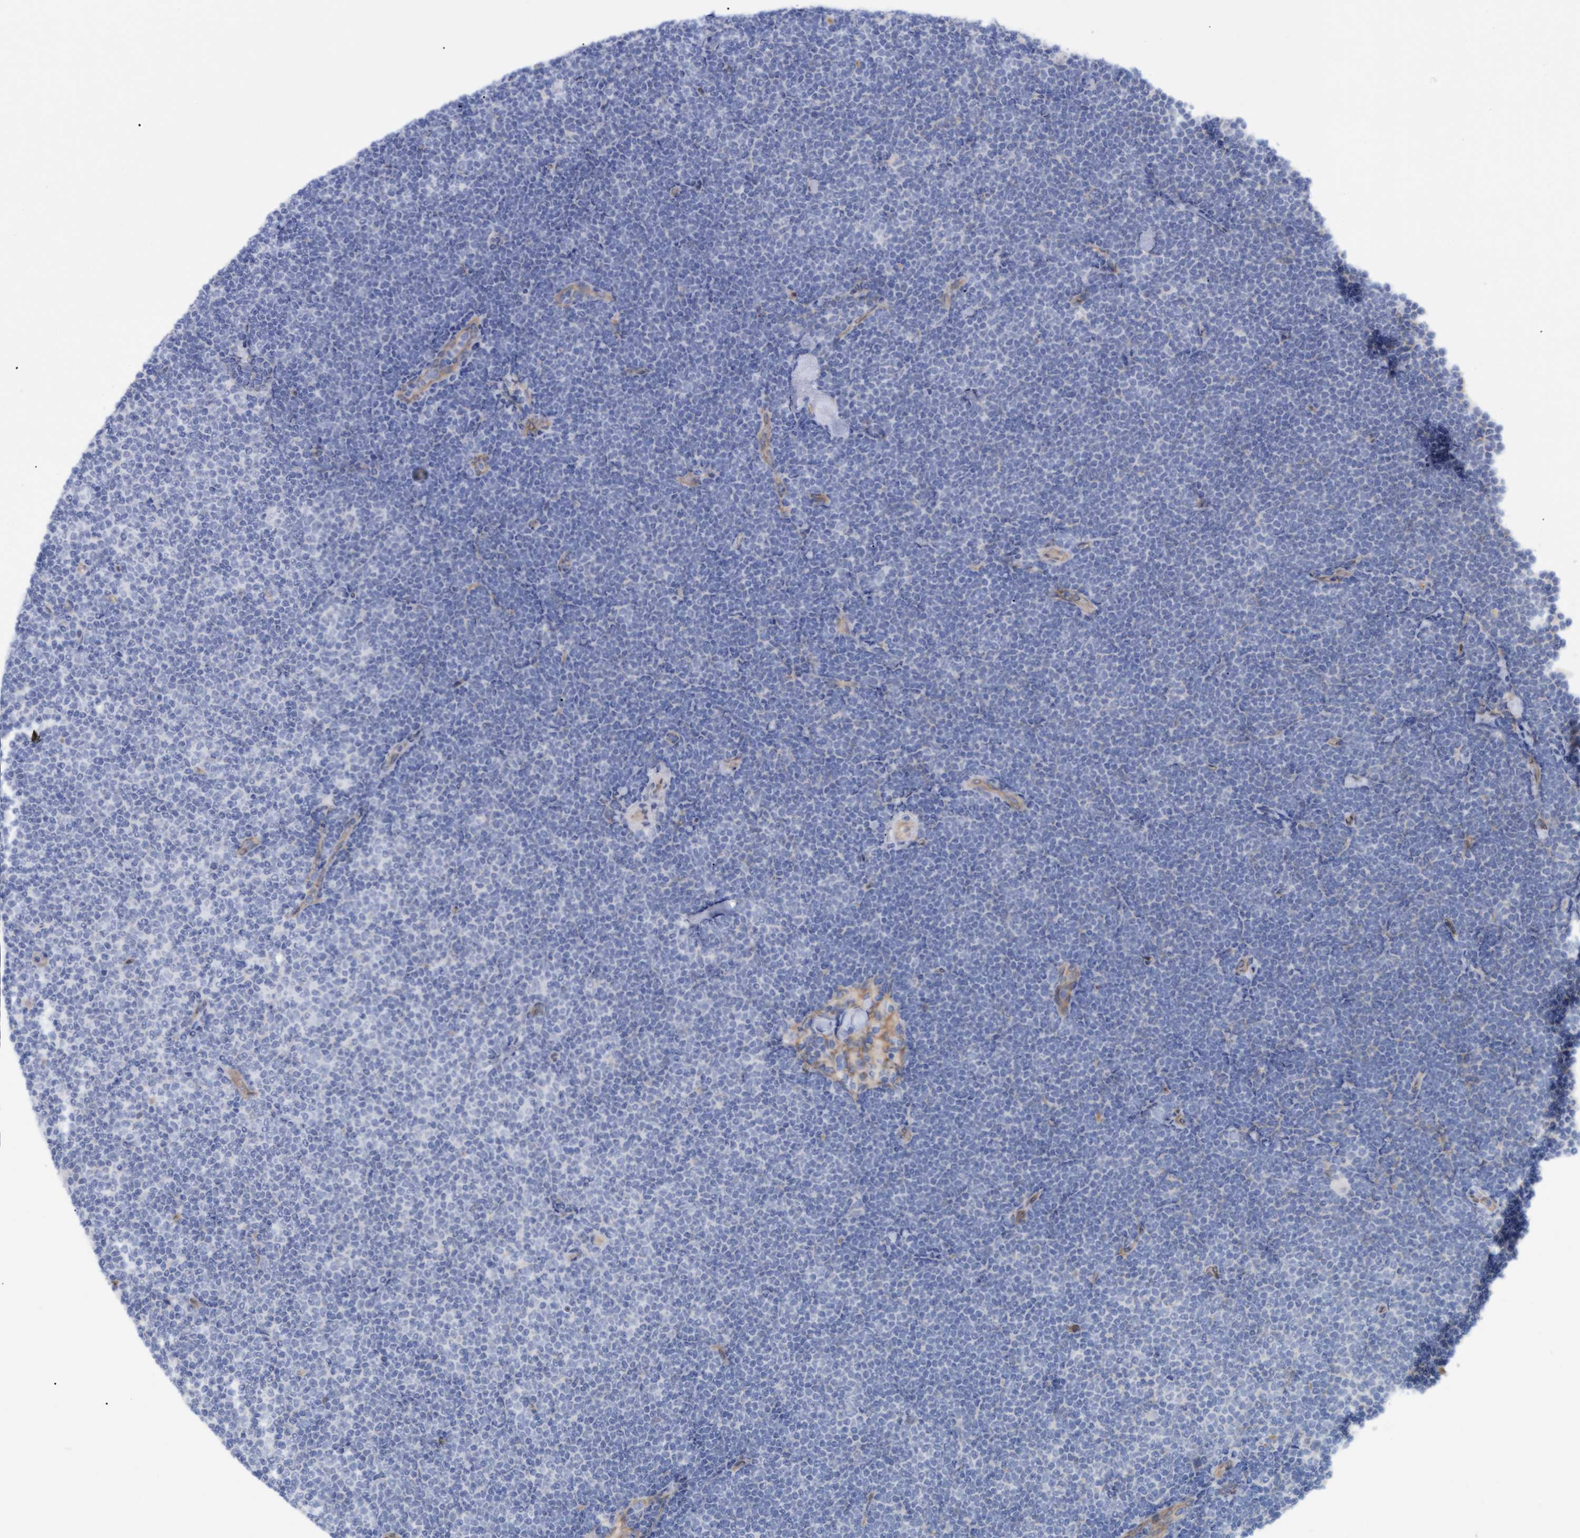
{"staining": {"intensity": "negative", "quantity": "none", "location": "none"}, "tissue": "lymphoma", "cell_type": "Tumor cells", "image_type": "cancer", "snomed": [{"axis": "morphology", "description": "Malignant lymphoma, non-Hodgkin's type, Low grade"}, {"axis": "topography", "description": "Lymph node"}], "caption": "The photomicrograph exhibits no significant staining in tumor cells of lymphoma.", "gene": "STXBP1", "patient": {"sex": "female", "age": 53}}